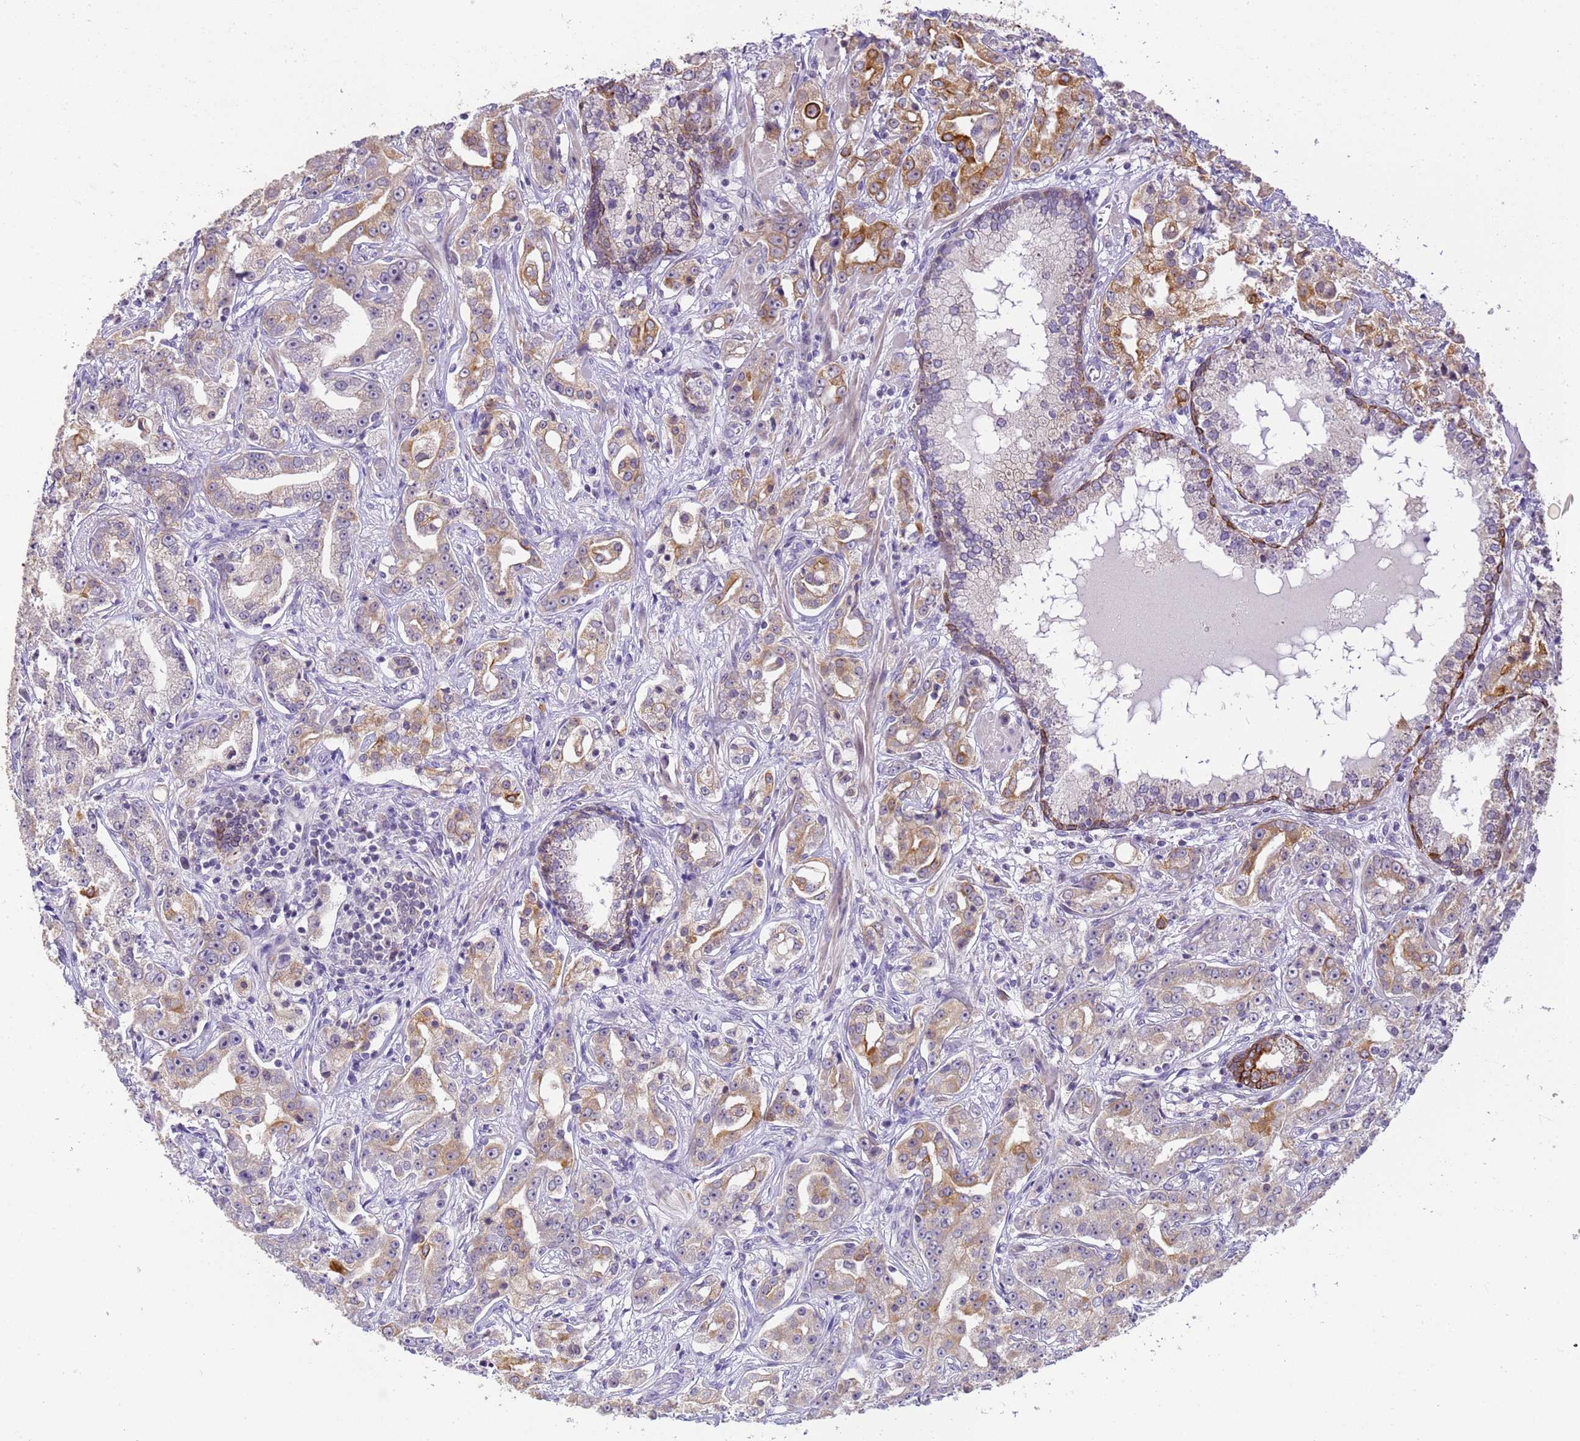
{"staining": {"intensity": "moderate", "quantity": "<25%", "location": "cytoplasmic/membranous"}, "tissue": "prostate cancer", "cell_type": "Tumor cells", "image_type": "cancer", "snomed": [{"axis": "morphology", "description": "Adenocarcinoma, High grade"}, {"axis": "topography", "description": "Prostate"}], "caption": "This micrograph exhibits immunohistochemistry staining of human prostate cancer (high-grade adenocarcinoma), with low moderate cytoplasmic/membranous positivity in about <25% of tumor cells.", "gene": "VWA3A", "patient": {"sex": "male", "age": 63}}